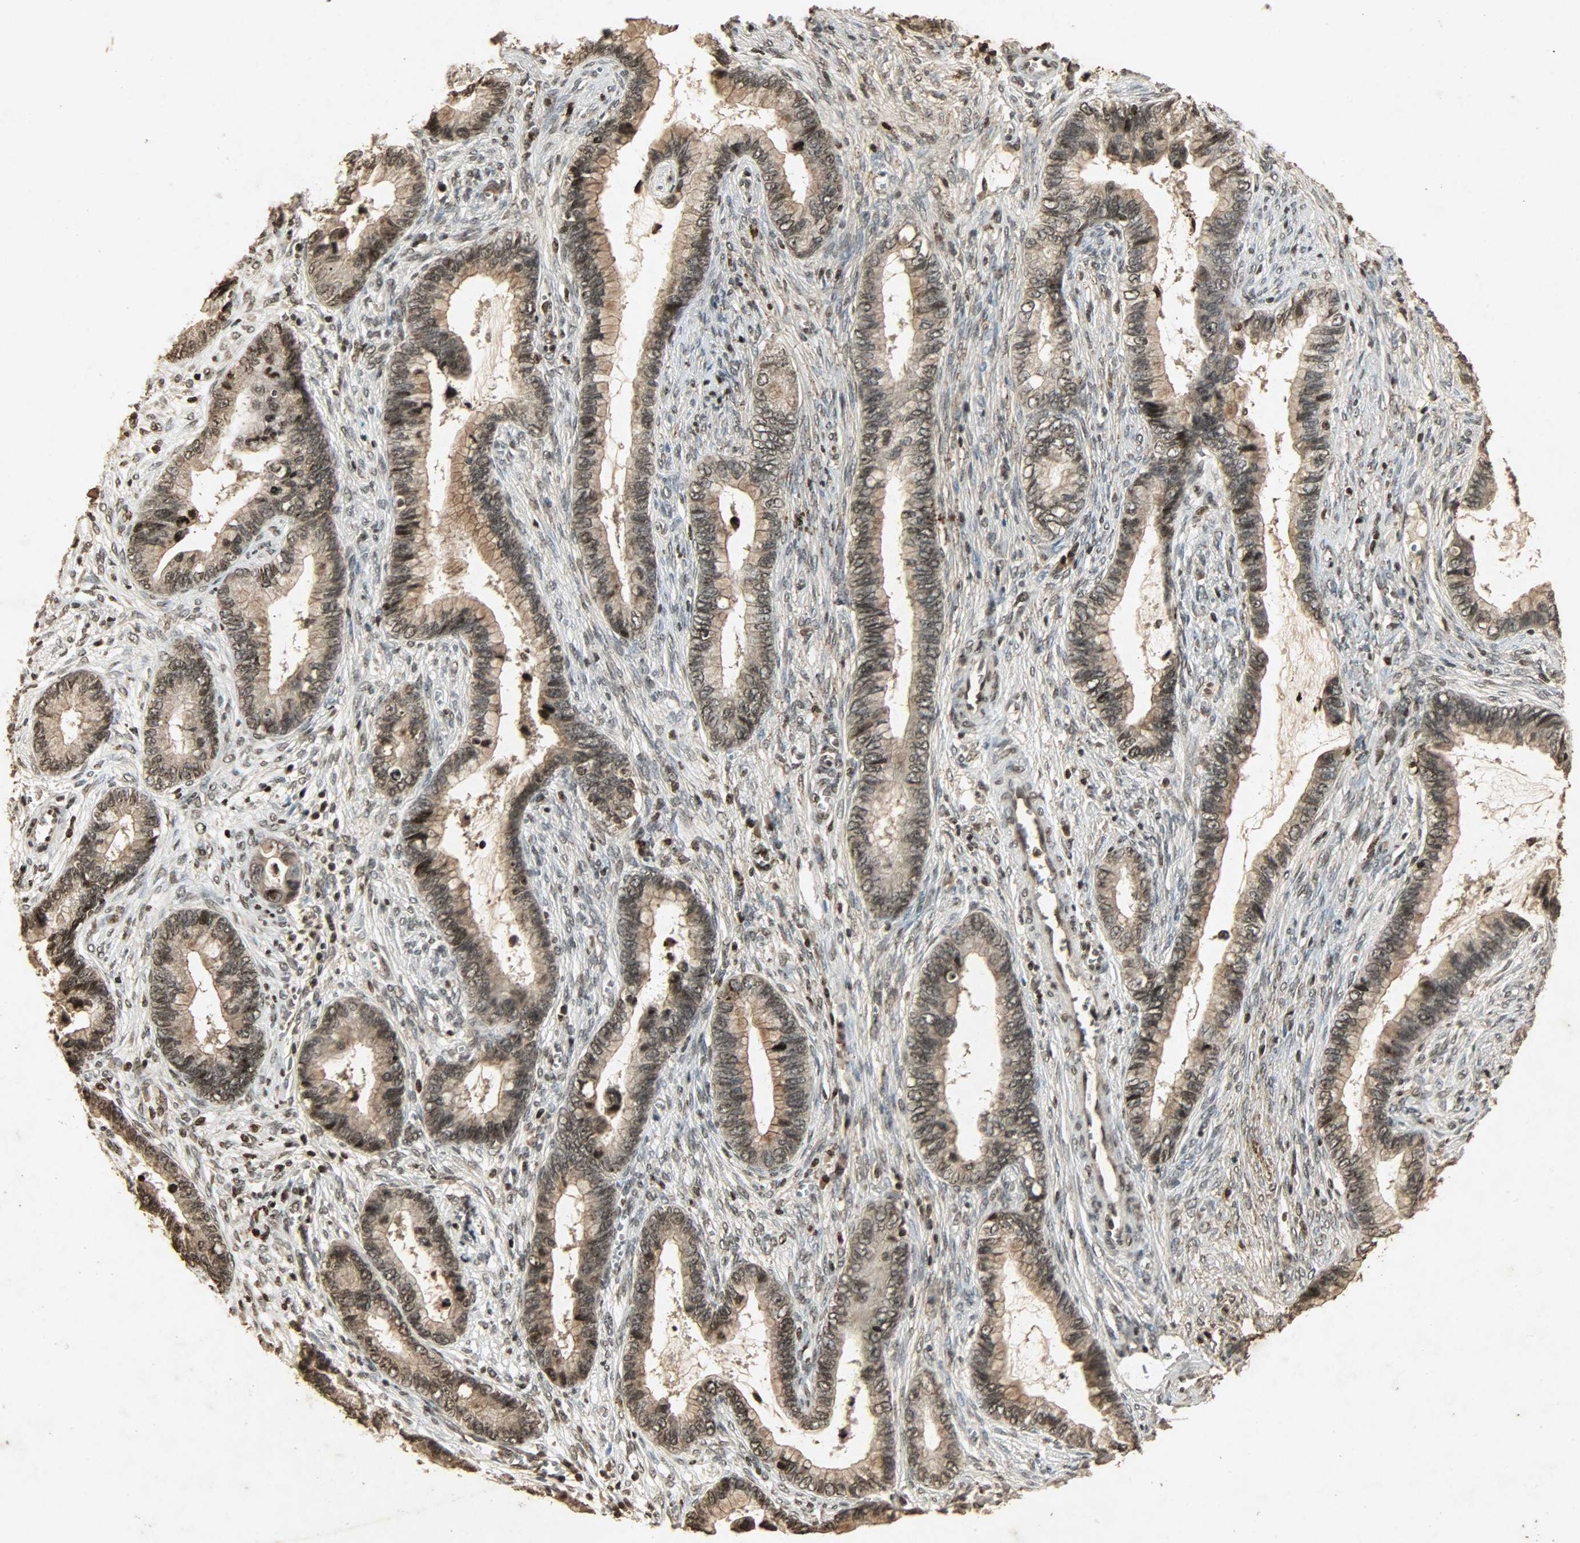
{"staining": {"intensity": "moderate", "quantity": ">75%", "location": "cytoplasmic/membranous,nuclear"}, "tissue": "cervical cancer", "cell_type": "Tumor cells", "image_type": "cancer", "snomed": [{"axis": "morphology", "description": "Adenocarcinoma, NOS"}, {"axis": "topography", "description": "Cervix"}], "caption": "The immunohistochemical stain shows moderate cytoplasmic/membranous and nuclear expression in tumor cells of adenocarcinoma (cervical) tissue. (IHC, brightfield microscopy, high magnification).", "gene": "PPP3R1", "patient": {"sex": "female", "age": 44}}